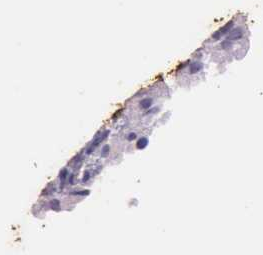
{"staining": {"intensity": "negative", "quantity": "none", "location": "none"}, "tissue": "cervical cancer", "cell_type": "Tumor cells", "image_type": "cancer", "snomed": [{"axis": "morphology", "description": "Adenocarcinoma, NOS"}, {"axis": "topography", "description": "Cervix"}], "caption": "Immunohistochemistry (IHC) micrograph of cervical cancer (adenocarcinoma) stained for a protein (brown), which demonstrates no staining in tumor cells.", "gene": "S100A7", "patient": {"sex": "female", "age": 60}}